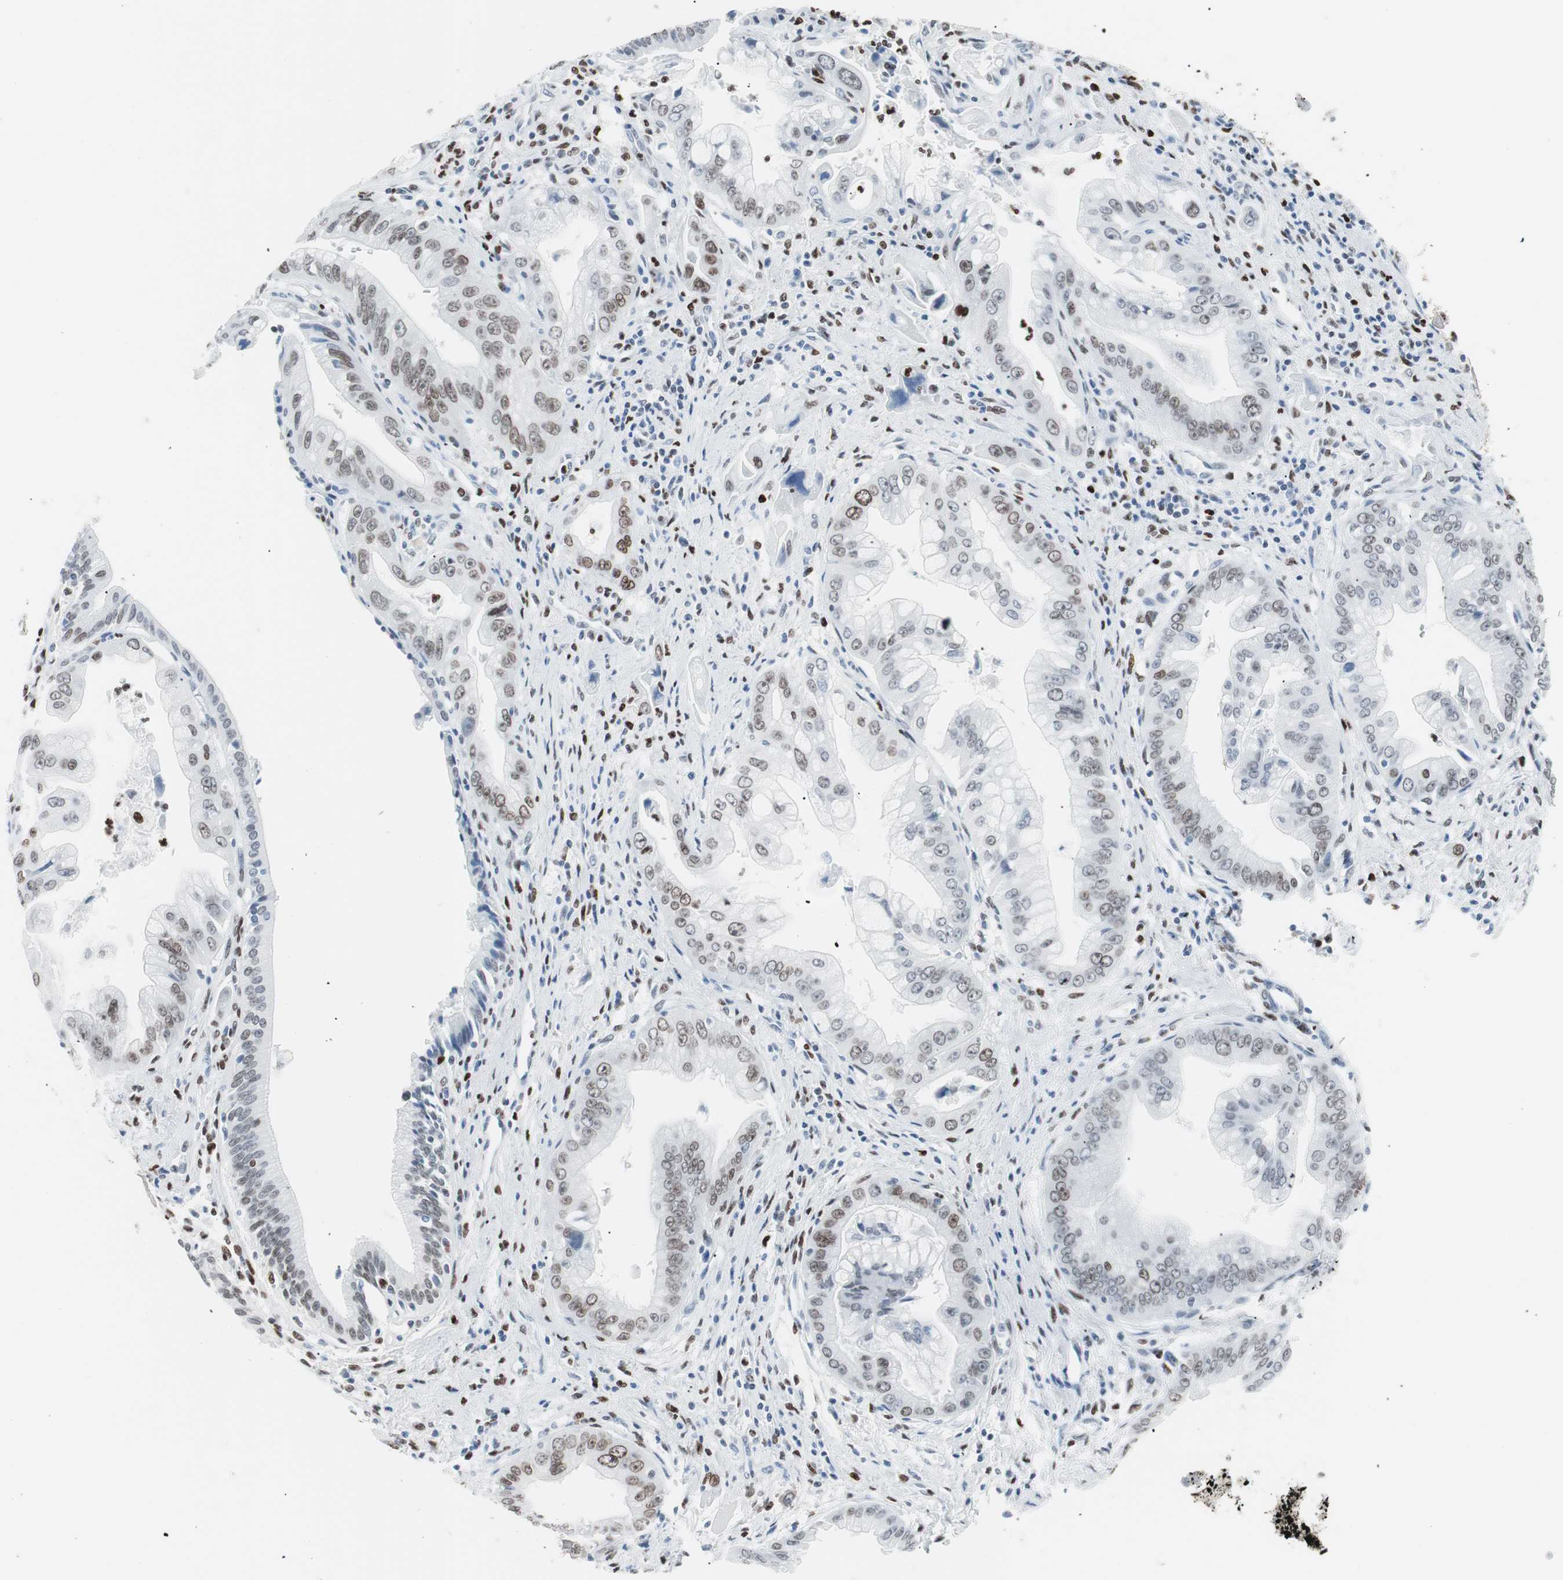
{"staining": {"intensity": "weak", "quantity": "<25%", "location": "nuclear"}, "tissue": "pancreatic cancer", "cell_type": "Tumor cells", "image_type": "cancer", "snomed": [{"axis": "morphology", "description": "Adenocarcinoma, NOS"}, {"axis": "topography", "description": "Pancreas"}], "caption": "Immunohistochemistry (IHC) of pancreatic cancer exhibits no expression in tumor cells.", "gene": "CEBPB", "patient": {"sex": "male", "age": 59}}